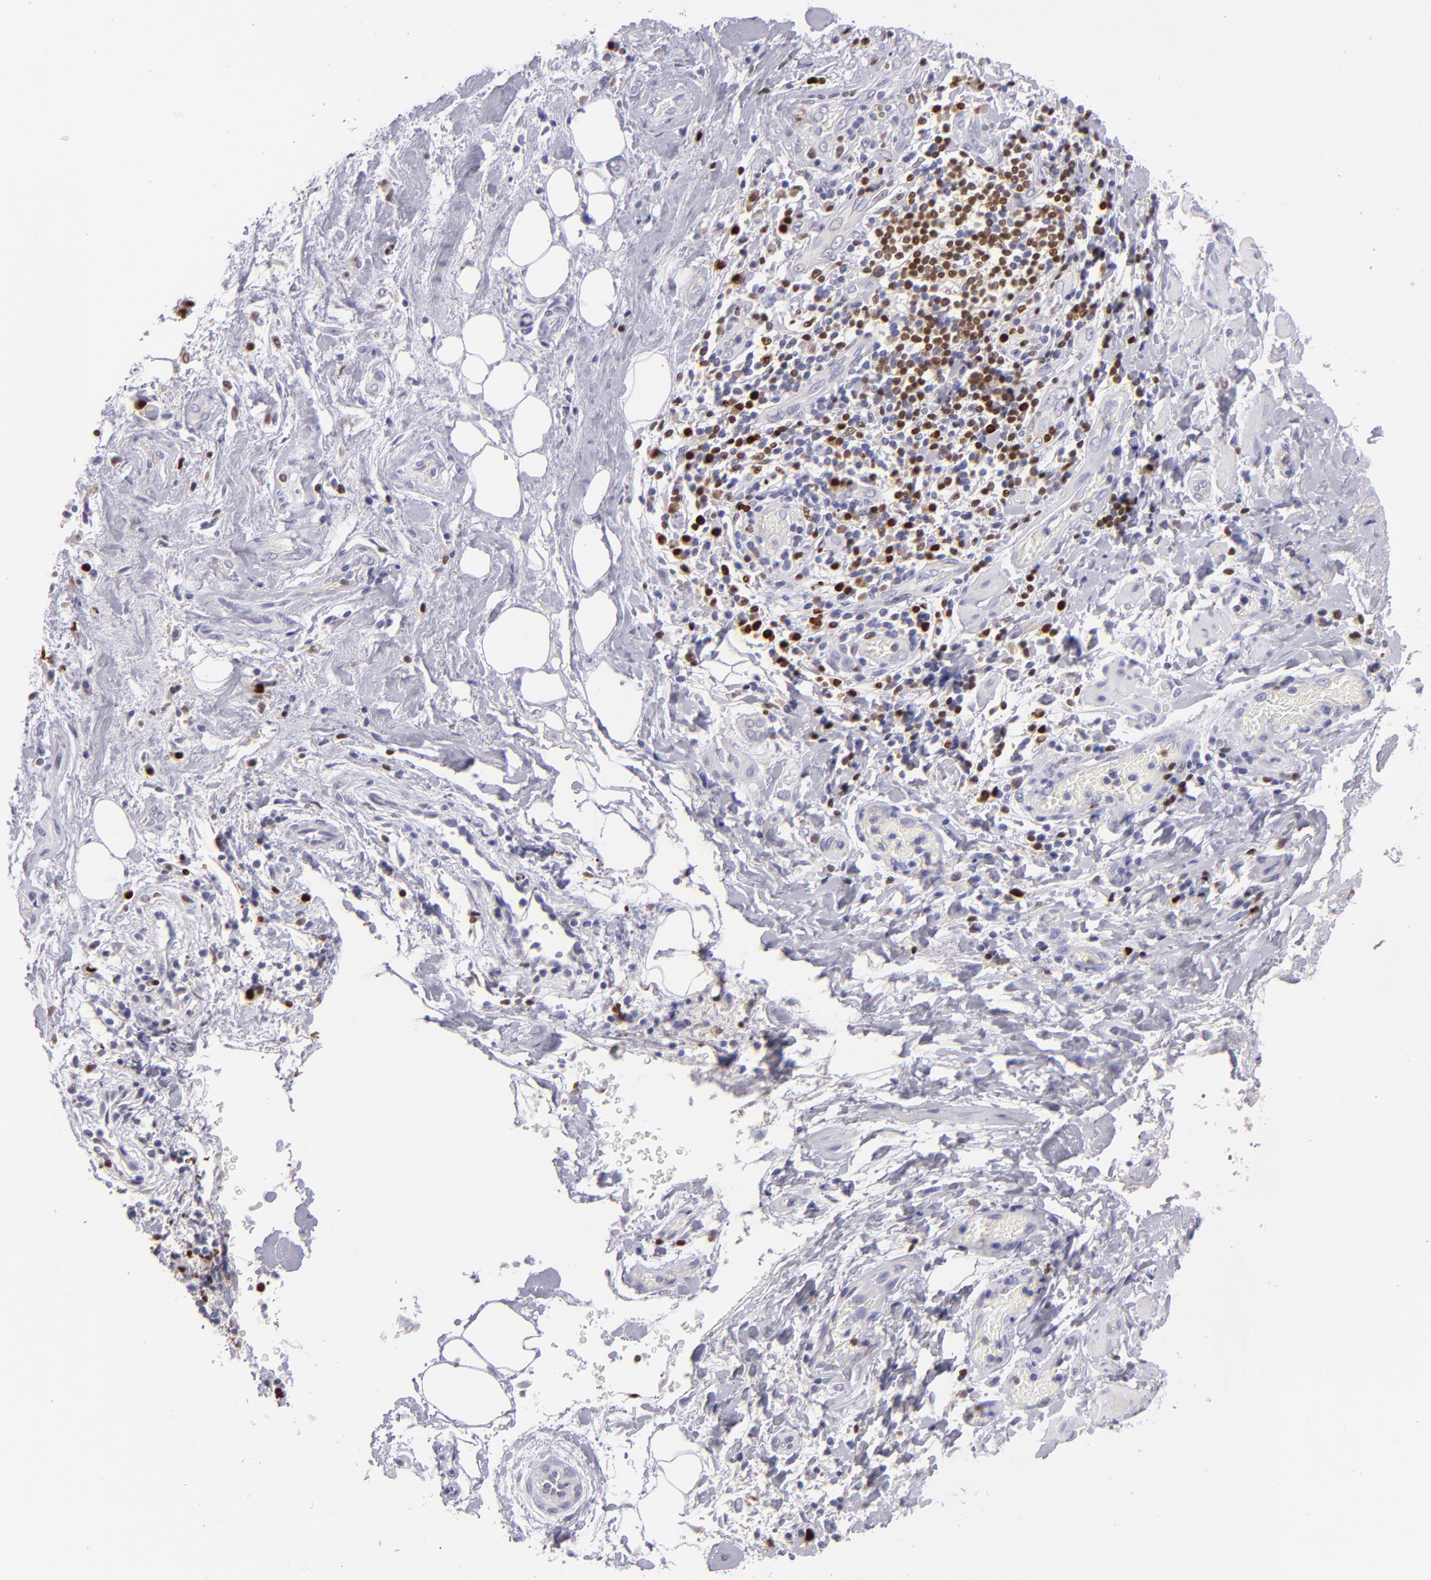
{"staining": {"intensity": "negative", "quantity": "none", "location": "none"}, "tissue": "liver cancer", "cell_type": "Tumor cells", "image_type": "cancer", "snomed": [{"axis": "morphology", "description": "Cholangiocarcinoma"}, {"axis": "topography", "description": "Liver"}], "caption": "This is an immunohistochemistry (IHC) photomicrograph of liver cancer. There is no staining in tumor cells.", "gene": "IRF8", "patient": {"sex": "male", "age": 58}}